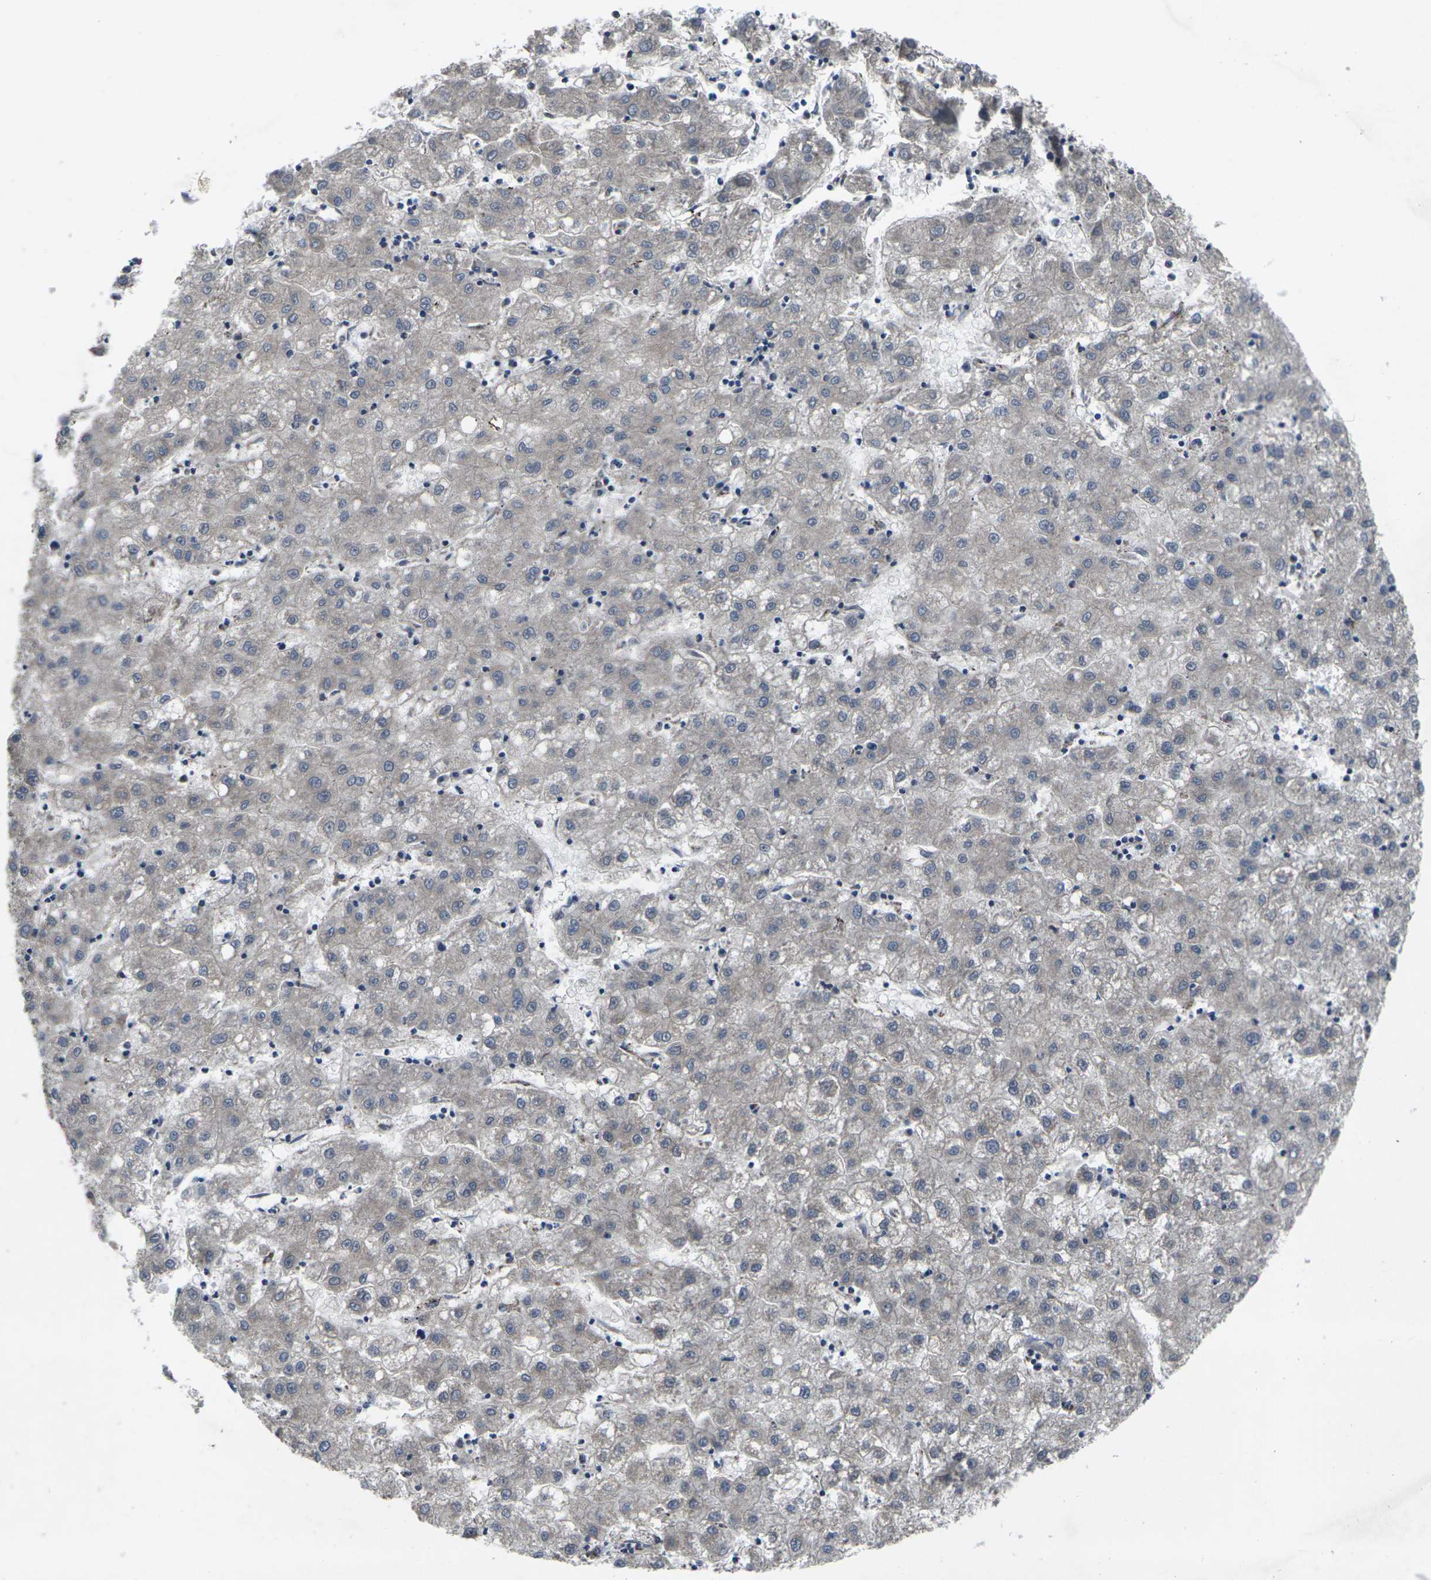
{"staining": {"intensity": "weak", "quantity": ">75%", "location": "cytoplasmic/membranous"}, "tissue": "liver cancer", "cell_type": "Tumor cells", "image_type": "cancer", "snomed": [{"axis": "morphology", "description": "Carcinoma, Hepatocellular, NOS"}, {"axis": "topography", "description": "Liver"}], "caption": "Protein expression by immunohistochemistry demonstrates weak cytoplasmic/membranous positivity in approximately >75% of tumor cells in liver hepatocellular carcinoma.", "gene": "MAPKAPK2", "patient": {"sex": "male", "age": 72}}